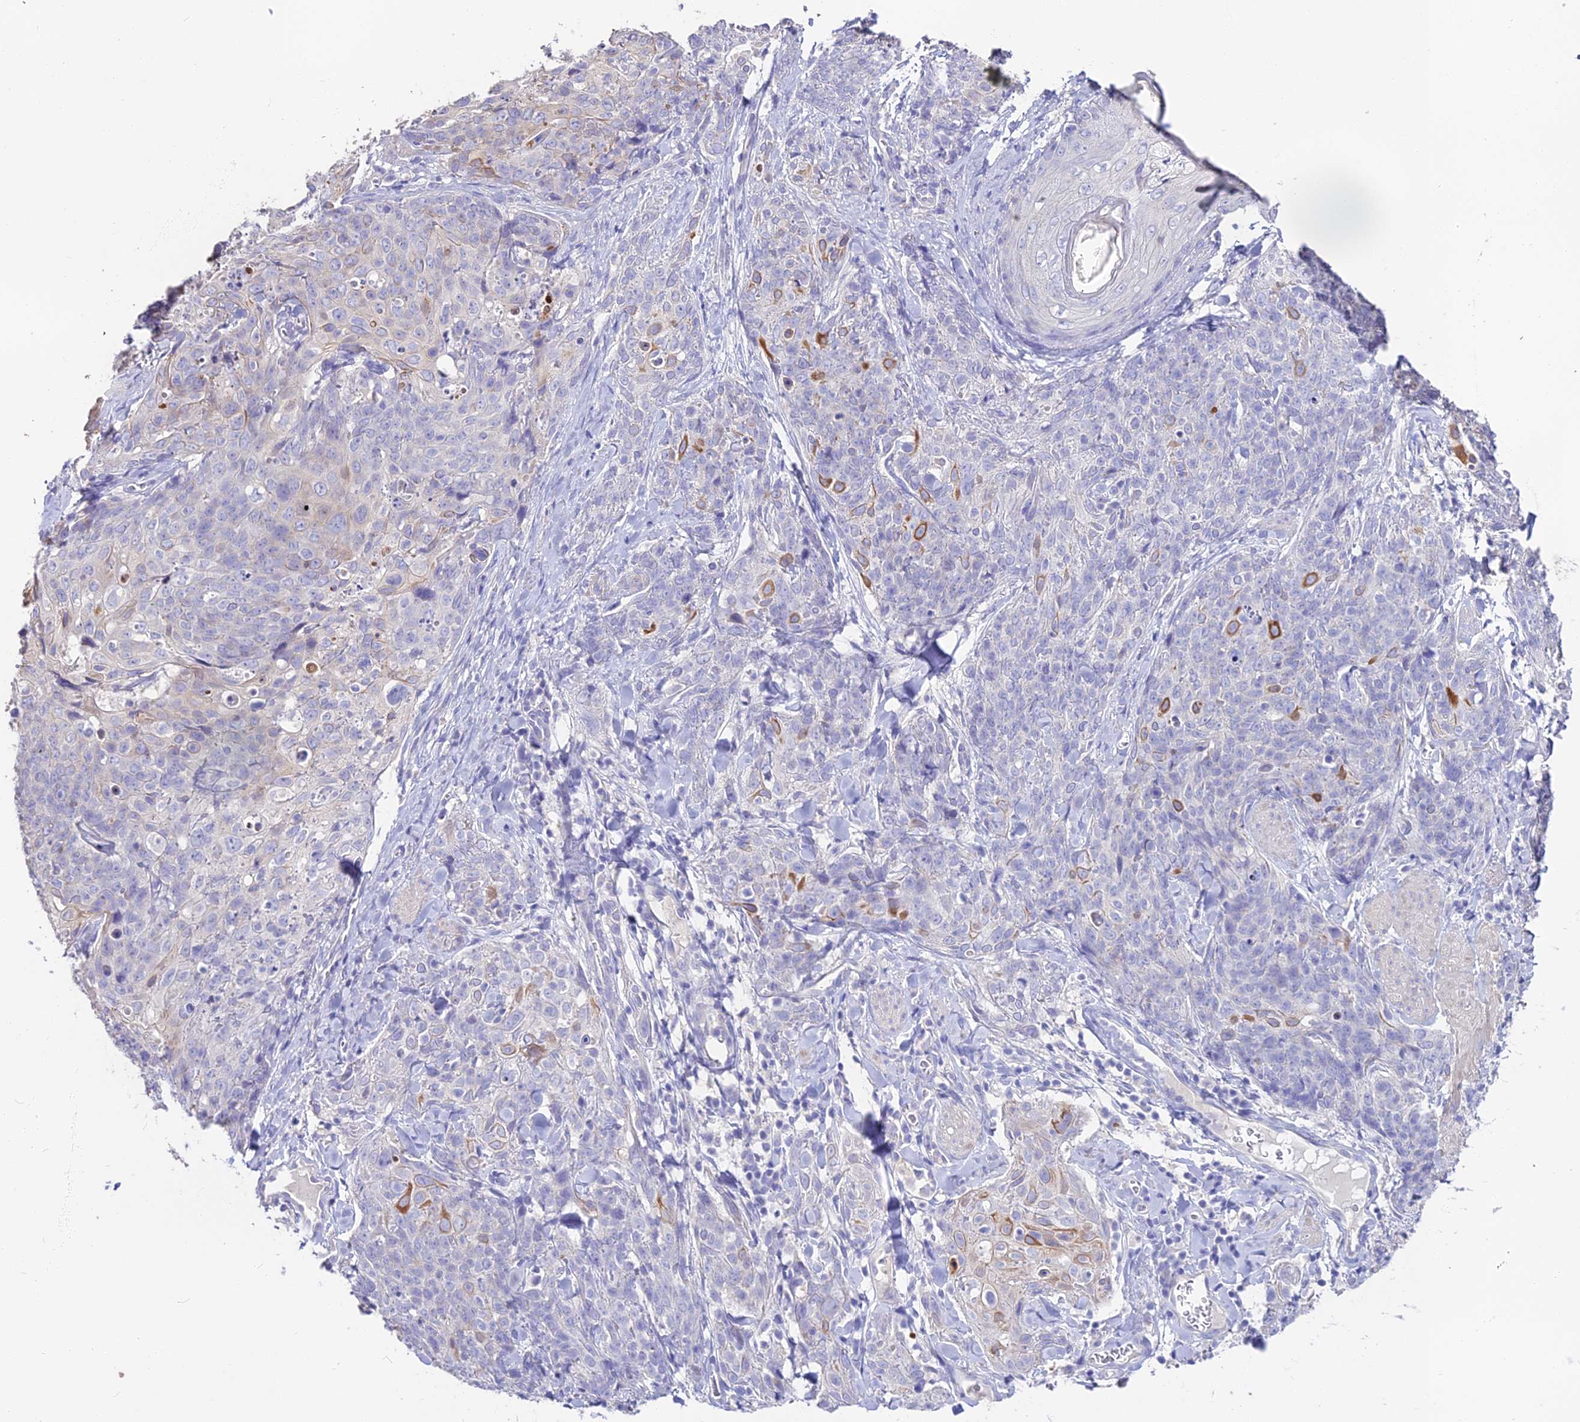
{"staining": {"intensity": "moderate", "quantity": "<25%", "location": "cytoplasmic/membranous"}, "tissue": "skin cancer", "cell_type": "Tumor cells", "image_type": "cancer", "snomed": [{"axis": "morphology", "description": "Squamous cell carcinoma, NOS"}, {"axis": "topography", "description": "Skin"}, {"axis": "topography", "description": "Vulva"}], "caption": "Immunohistochemistry (IHC) histopathology image of neoplastic tissue: human skin cancer stained using IHC reveals low levels of moderate protein expression localized specifically in the cytoplasmic/membranous of tumor cells, appearing as a cytoplasmic/membranous brown color.", "gene": "GLYAT", "patient": {"sex": "female", "age": 85}}